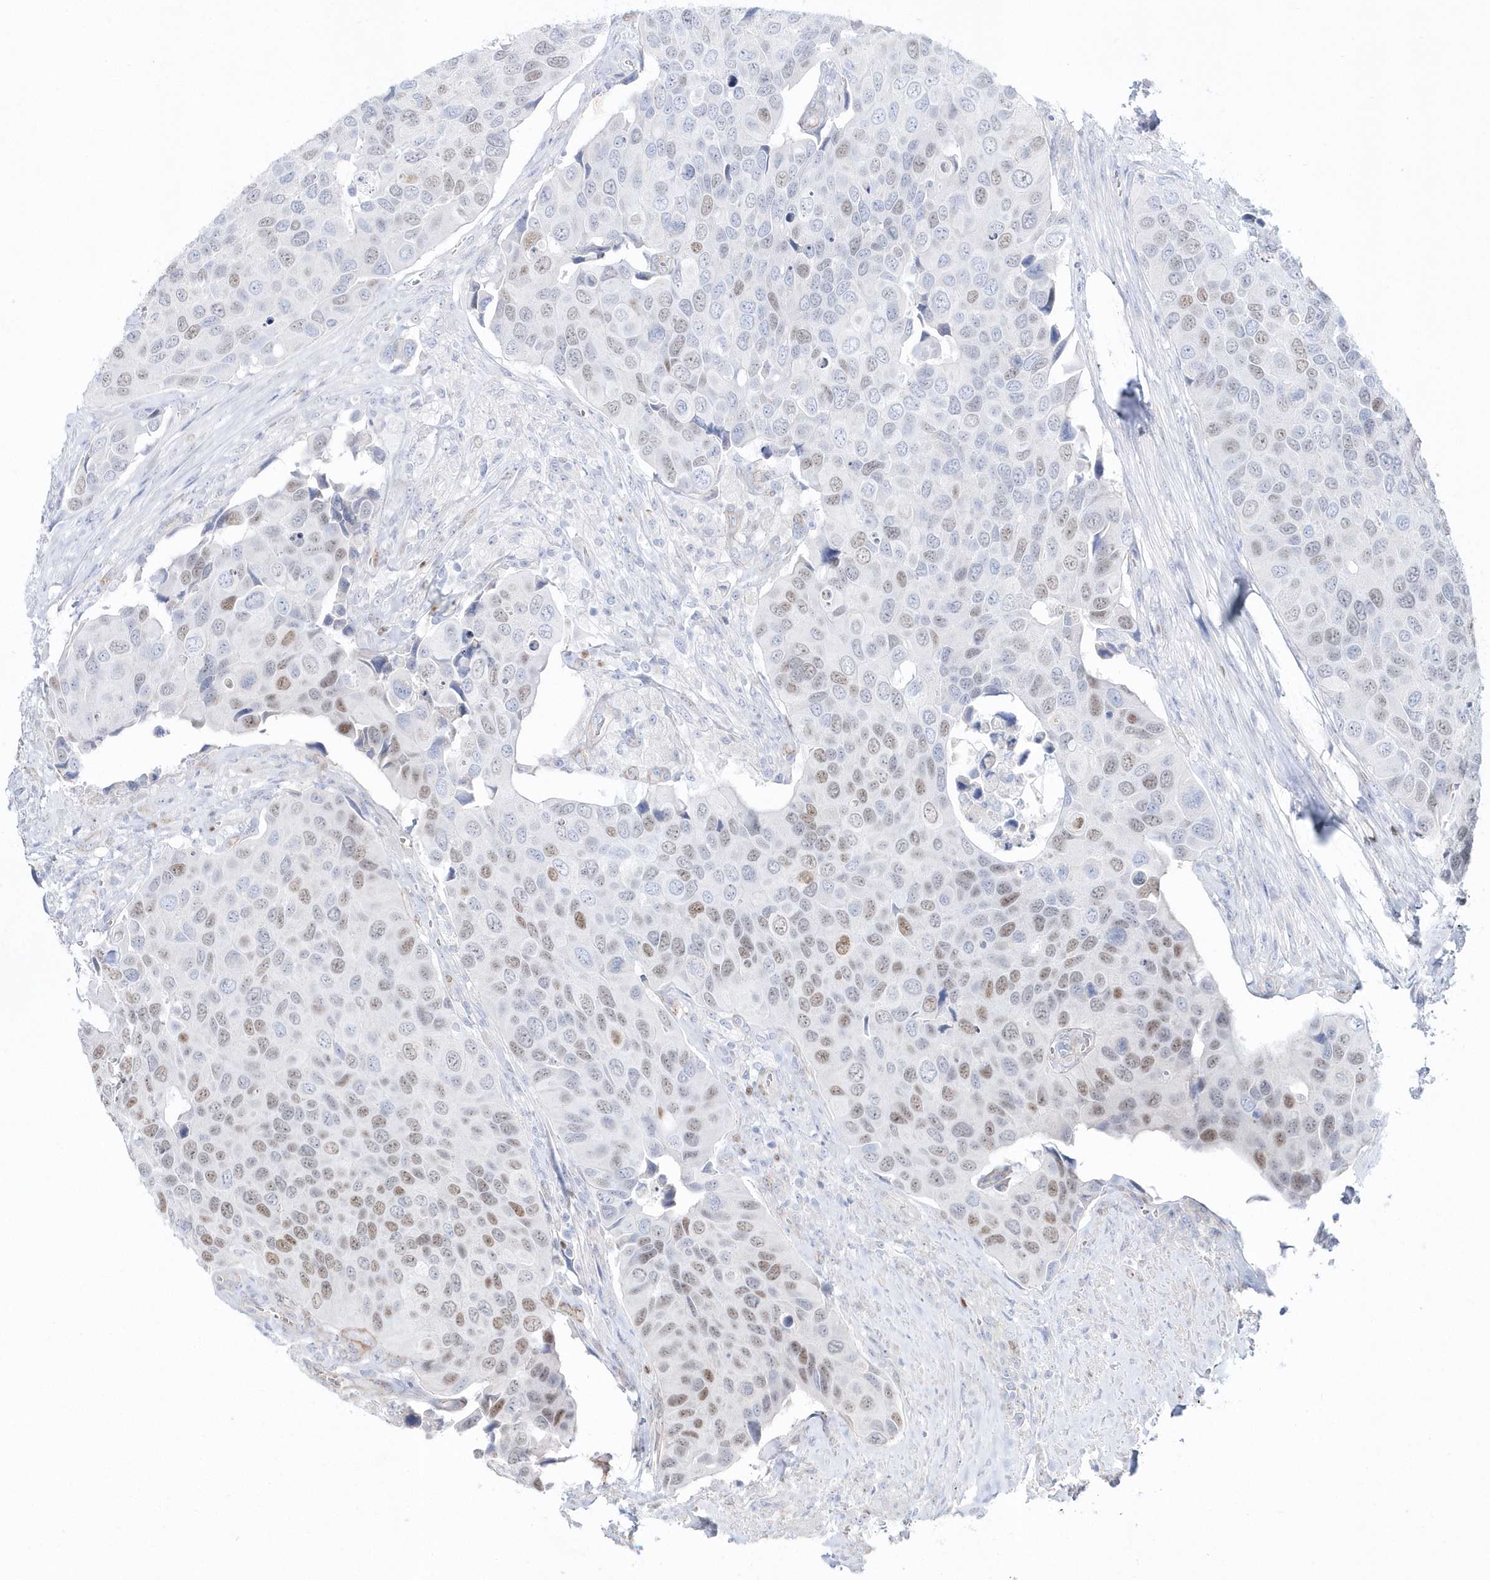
{"staining": {"intensity": "moderate", "quantity": "25%-75%", "location": "nuclear"}, "tissue": "urothelial cancer", "cell_type": "Tumor cells", "image_type": "cancer", "snomed": [{"axis": "morphology", "description": "Urothelial carcinoma, High grade"}, {"axis": "topography", "description": "Urinary bladder"}], "caption": "An image of urothelial carcinoma (high-grade) stained for a protein reveals moderate nuclear brown staining in tumor cells.", "gene": "TMCO6", "patient": {"sex": "male", "age": 74}}